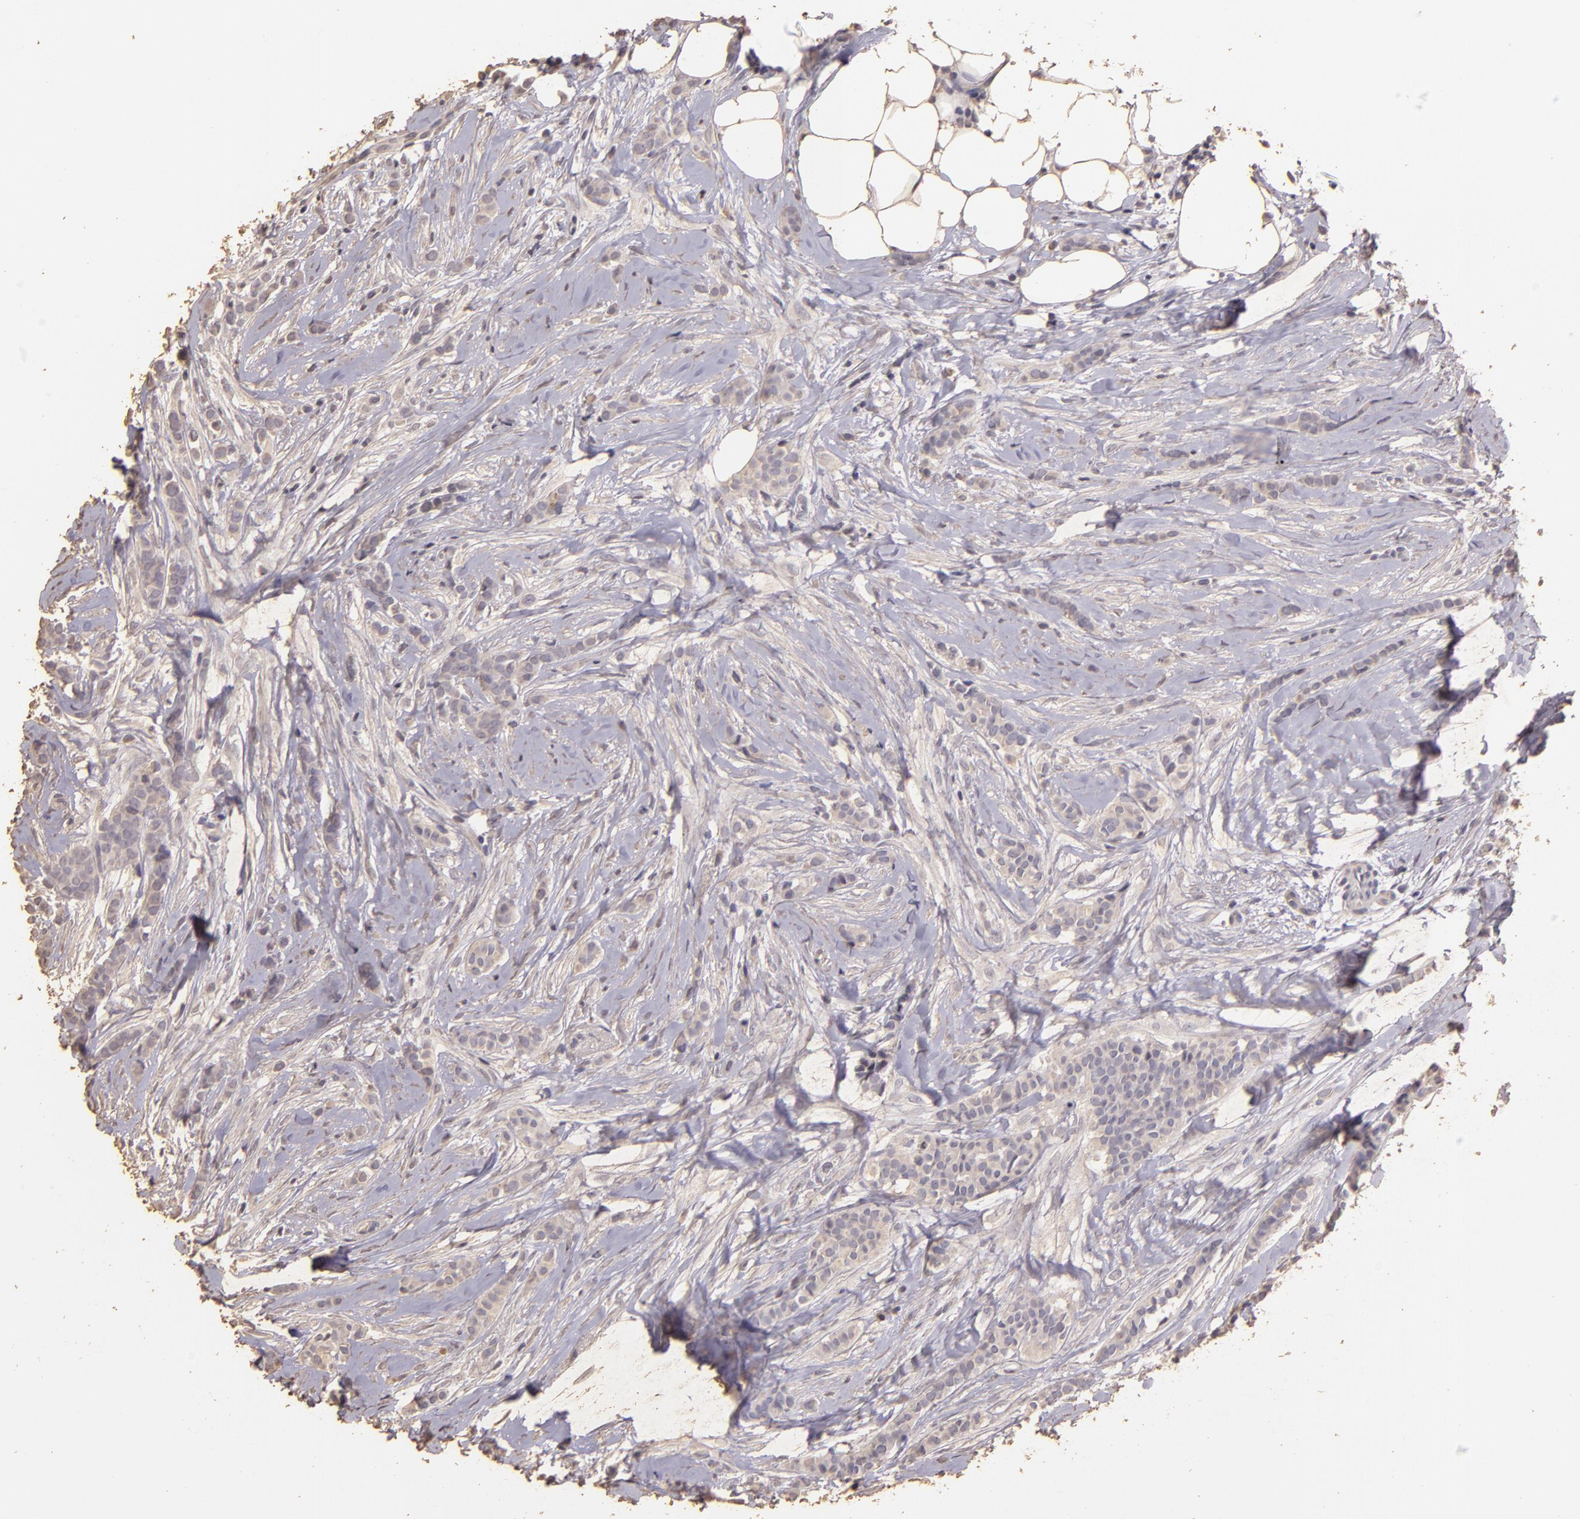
{"staining": {"intensity": "weak", "quantity": "25%-75%", "location": "cytoplasmic/membranous"}, "tissue": "breast cancer", "cell_type": "Tumor cells", "image_type": "cancer", "snomed": [{"axis": "morphology", "description": "Lobular carcinoma"}, {"axis": "topography", "description": "Breast"}], "caption": "This is a histology image of IHC staining of breast cancer (lobular carcinoma), which shows weak expression in the cytoplasmic/membranous of tumor cells.", "gene": "BCL2L13", "patient": {"sex": "female", "age": 56}}